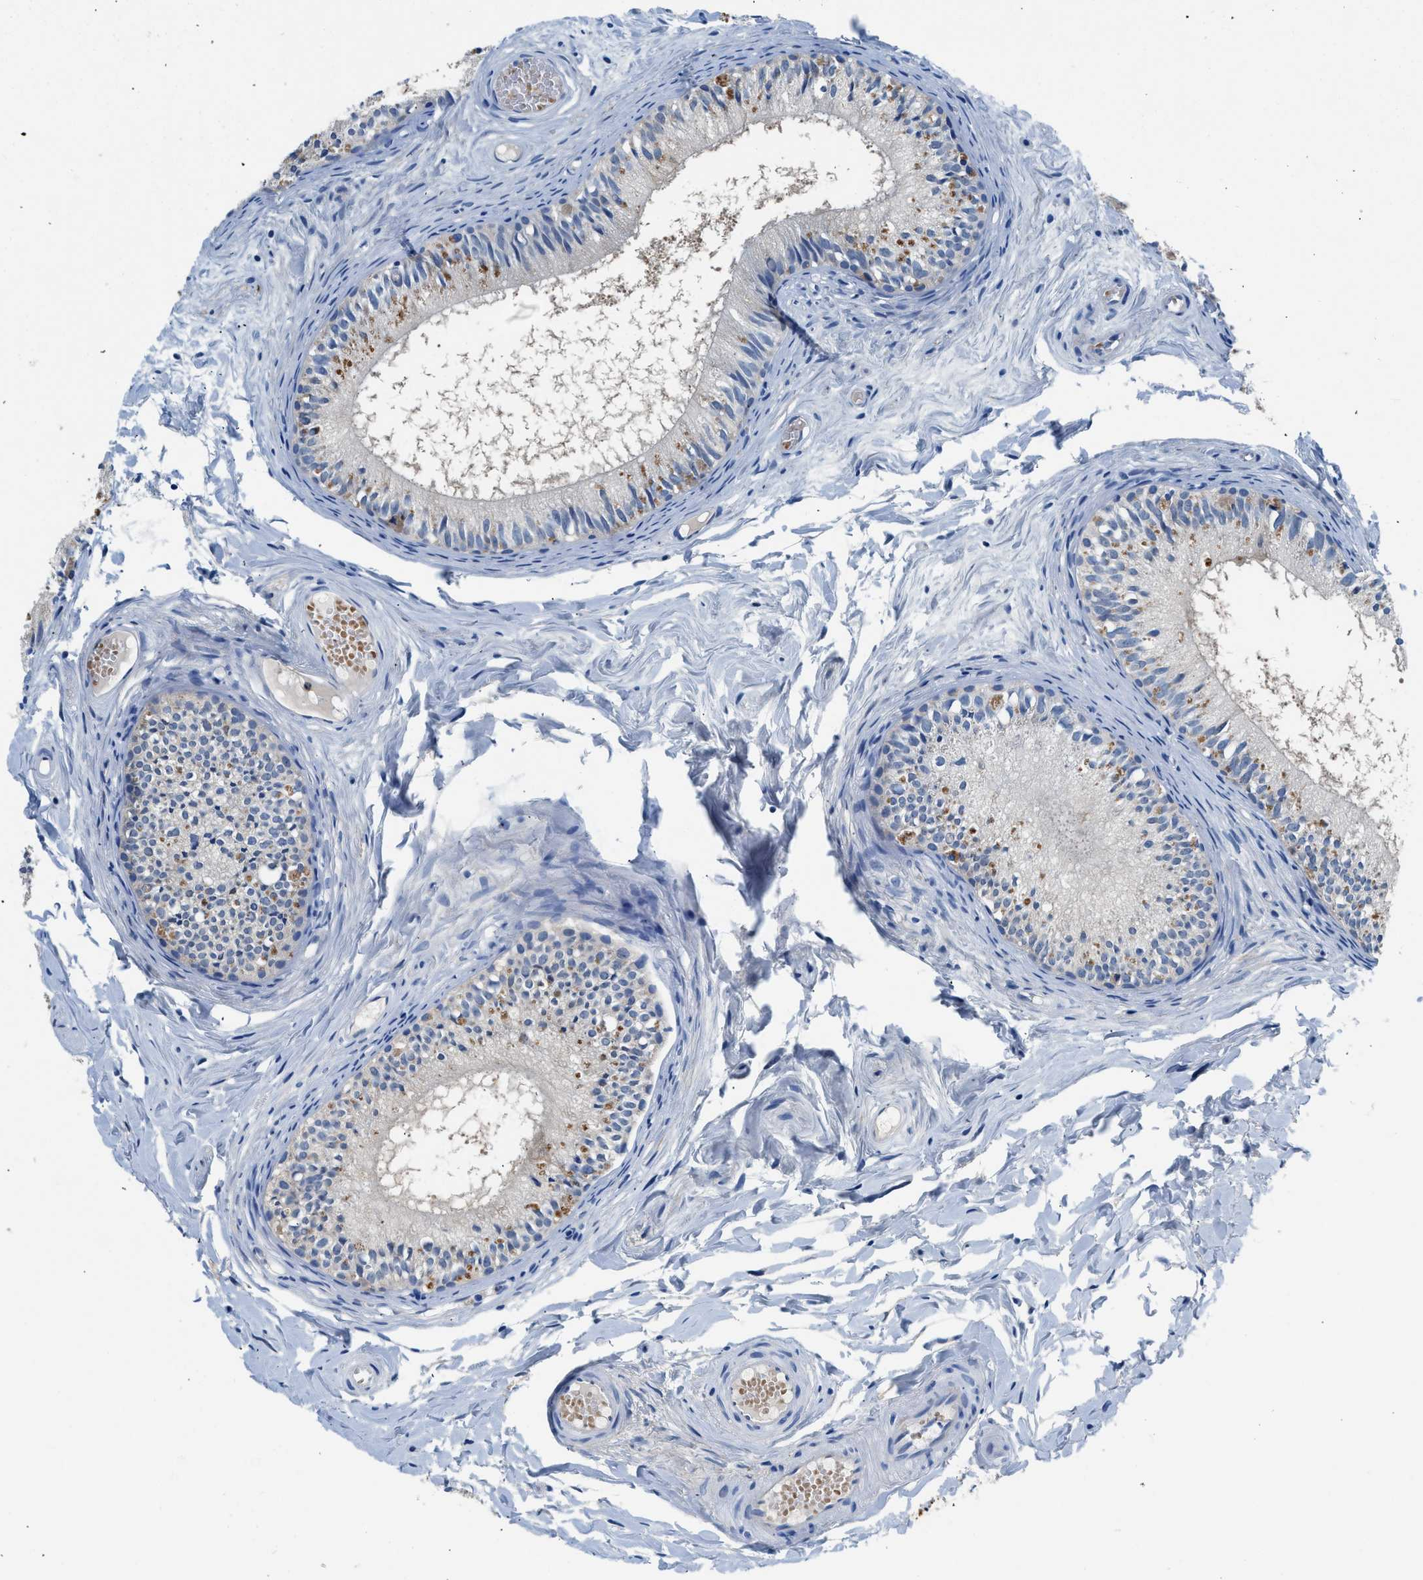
{"staining": {"intensity": "negative", "quantity": "none", "location": "none"}, "tissue": "epididymis", "cell_type": "Glandular cells", "image_type": "normal", "snomed": [{"axis": "morphology", "description": "Normal tissue, NOS"}, {"axis": "topography", "description": "Epididymis"}], "caption": "A high-resolution image shows immunohistochemistry (IHC) staining of normal epididymis, which reveals no significant positivity in glandular cells.", "gene": "FADS6", "patient": {"sex": "male", "age": 46}}